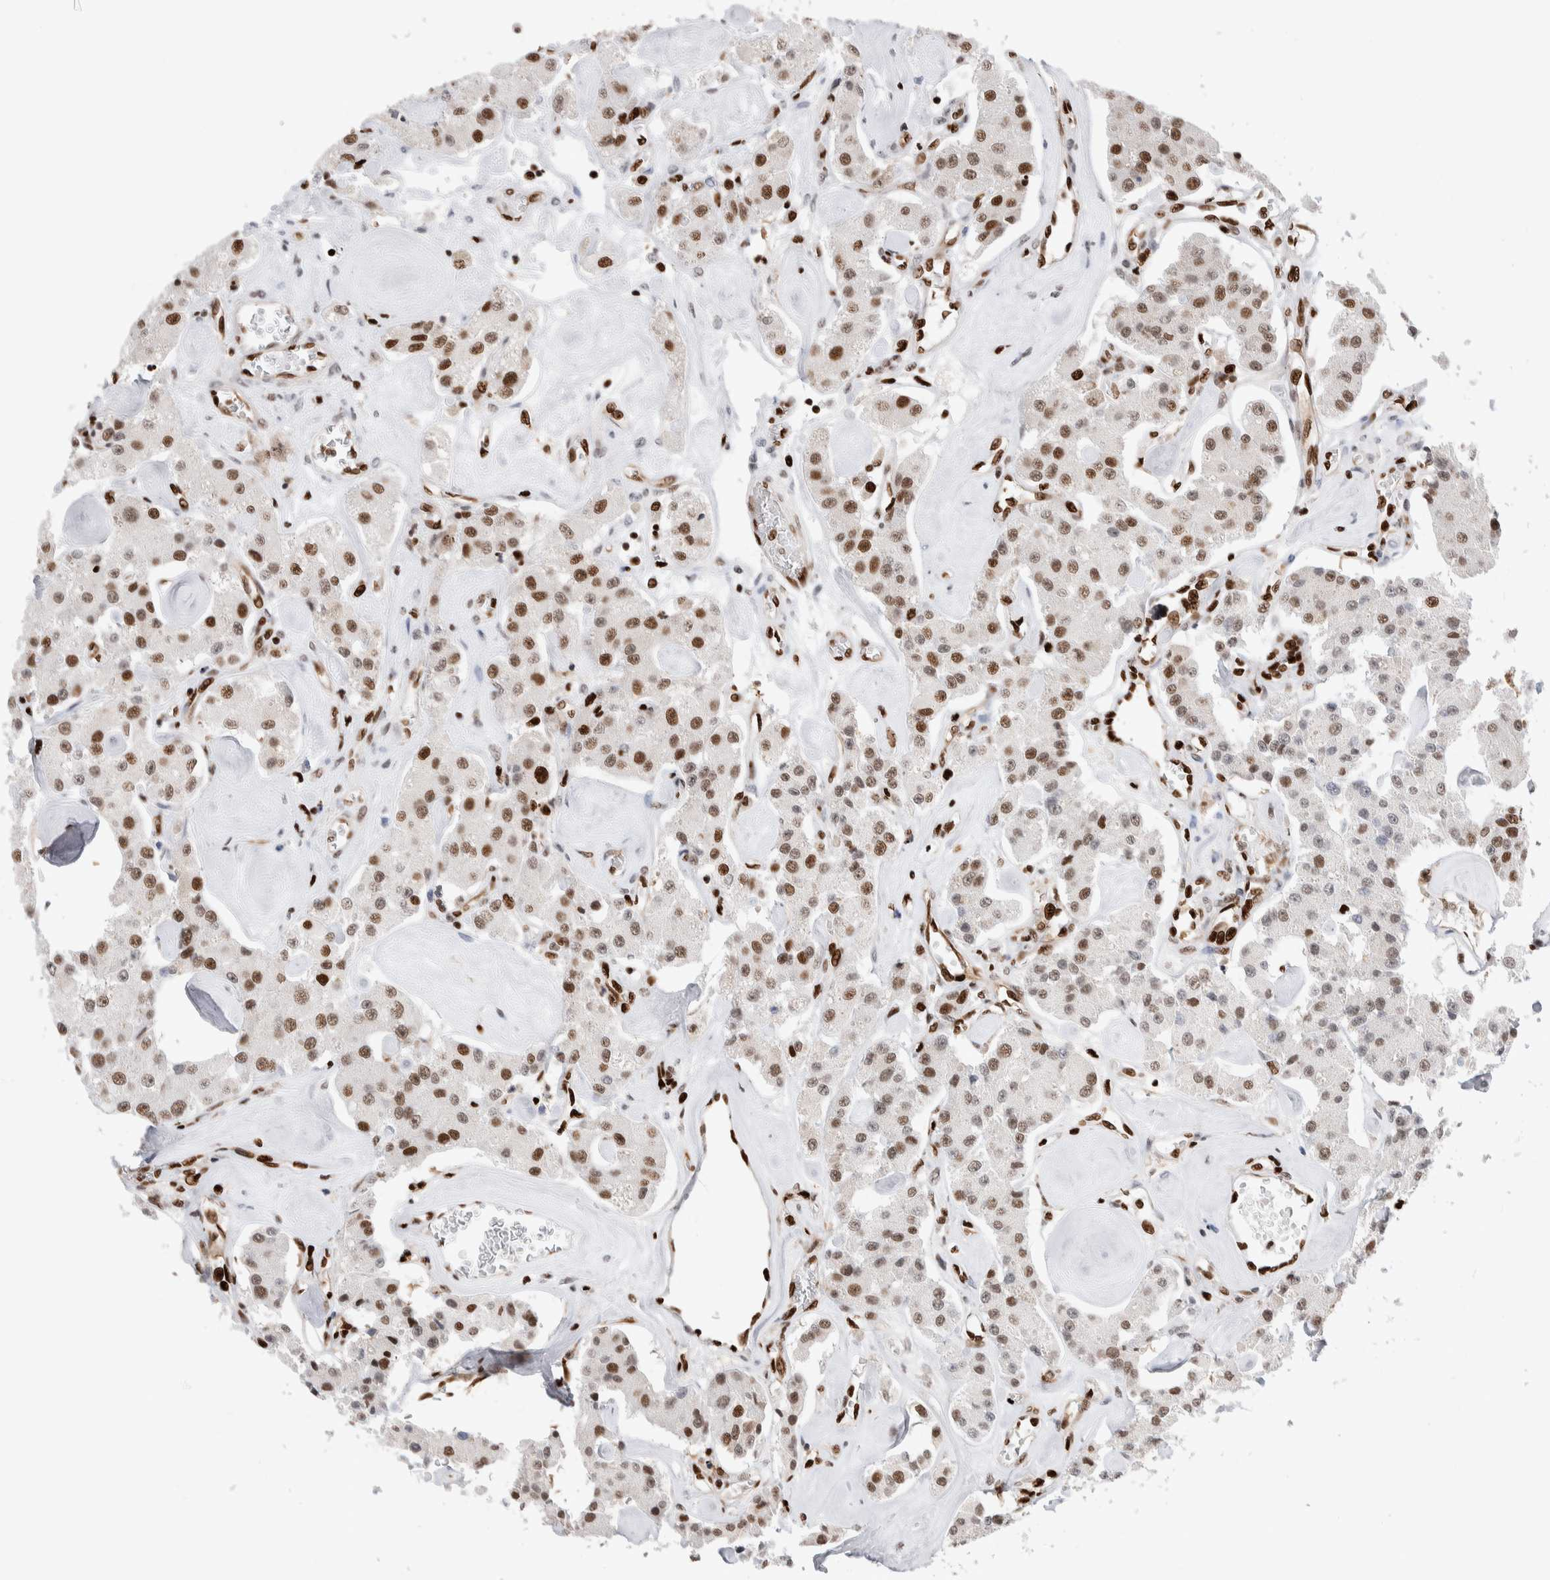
{"staining": {"intensity": "strong", "quantity": ">75%", "location": "nuclear"}, "tissue": "carcinoid", "cell_type": "Tumor cells", "image_type": "cancer", "snomed": [{"axis": "morphology", "description": "Carcinoid, malignant, NOS"}, {"axis": "topography", "description": "Pancreas"}], "caption": "Immunohistochemical staining of malignant carcinoid demonstrates strong nuclear protein positivity in about >75% of tumor cells.", "gene": "RNASEK-C17orf49", "patient": {"sex": "male", "age": 41}}